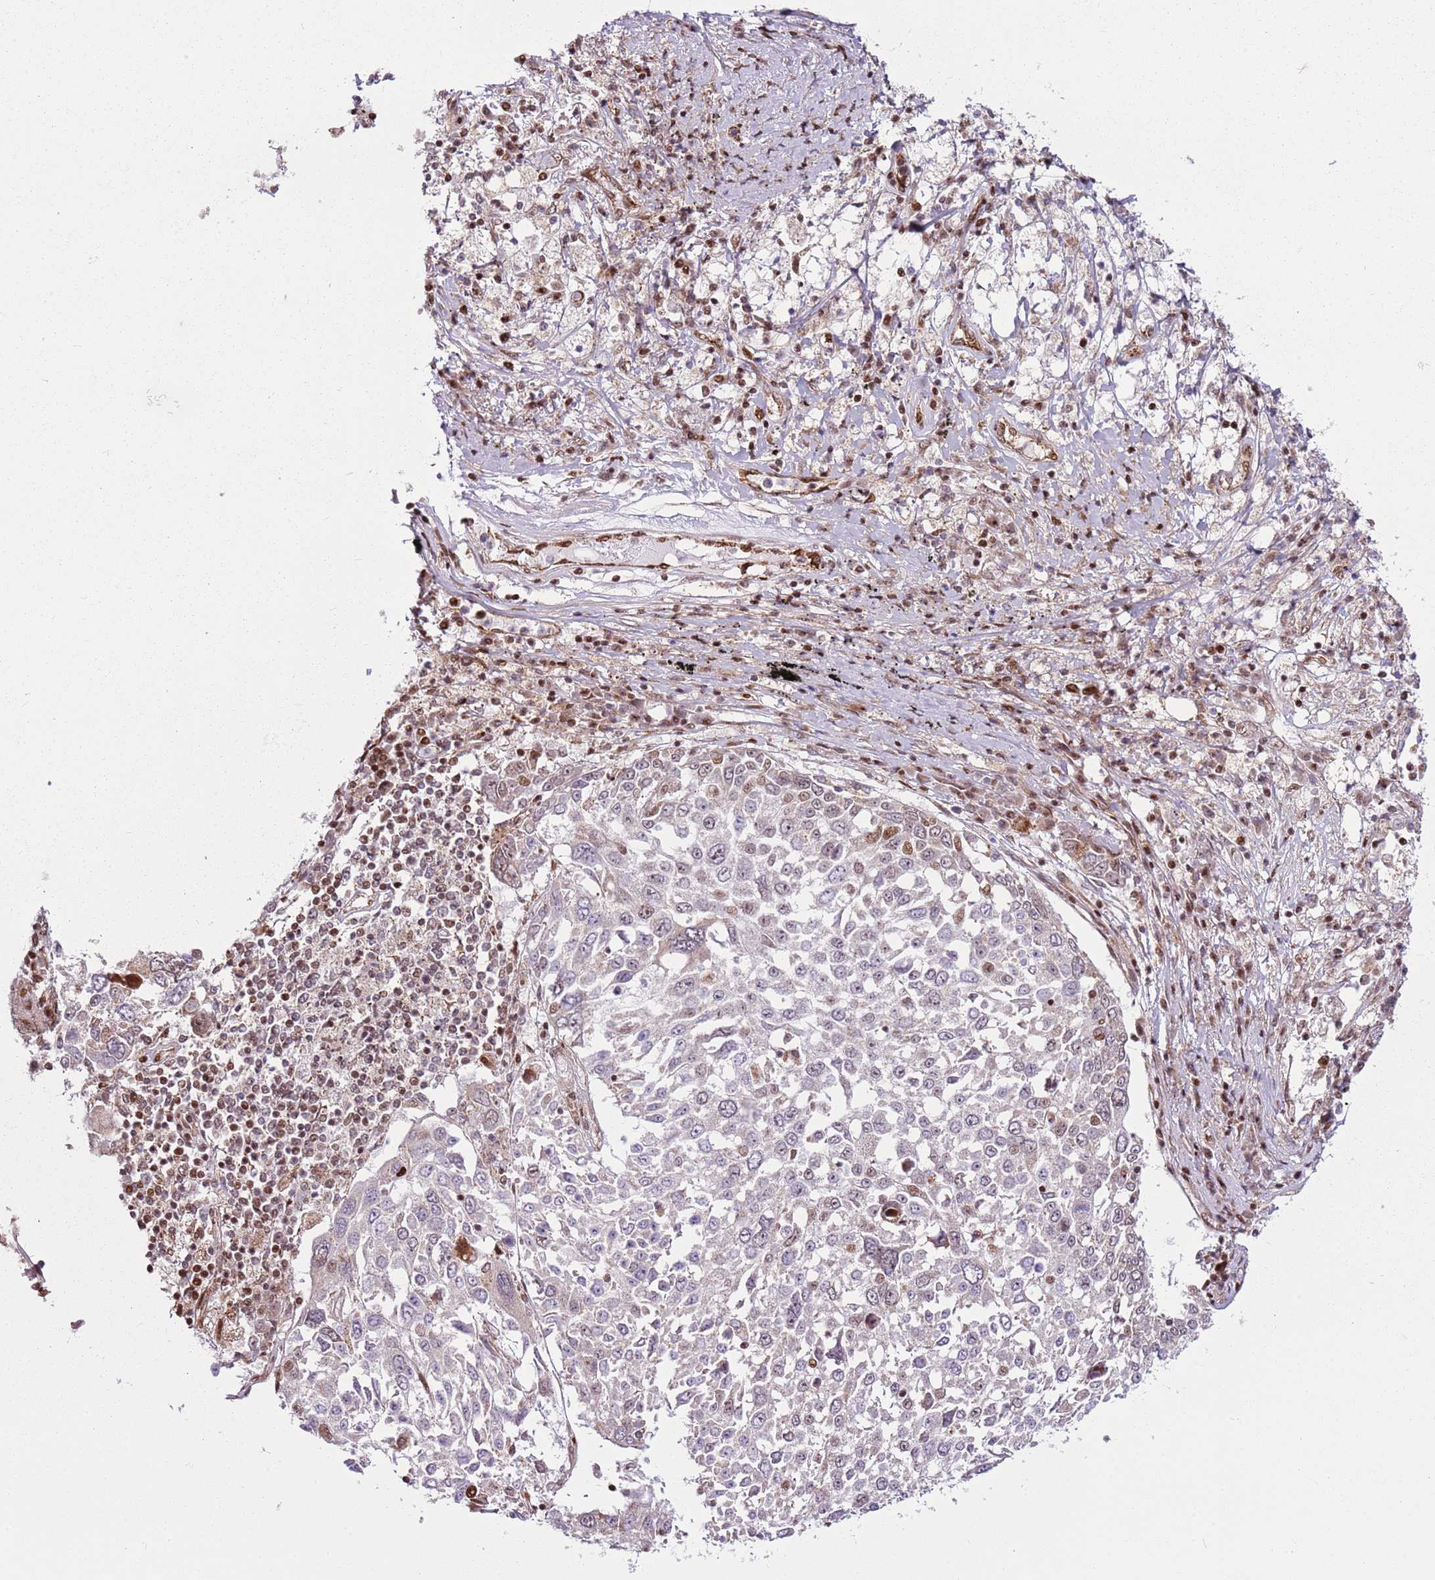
{"staining": {"intensity": "weak", "quantity": "<25%", "location": "nuclear"}, "tissue": "lung cancer", "cell_type": "Tumor cells", "image_type": "cancer", "snomed": [{"axis": "morphology", "description": "Squamous cell carcinoma, NOS"}, {"axis": "topography", "description": "Lung"}], "caption": "DAB immunohistochemical staining of lung cancer (squamous cell carcinoma) demonstrates no significant positivity in tumor cells.", "gene": "PCTP", "patient": {"sex": "male", "age": 65}}